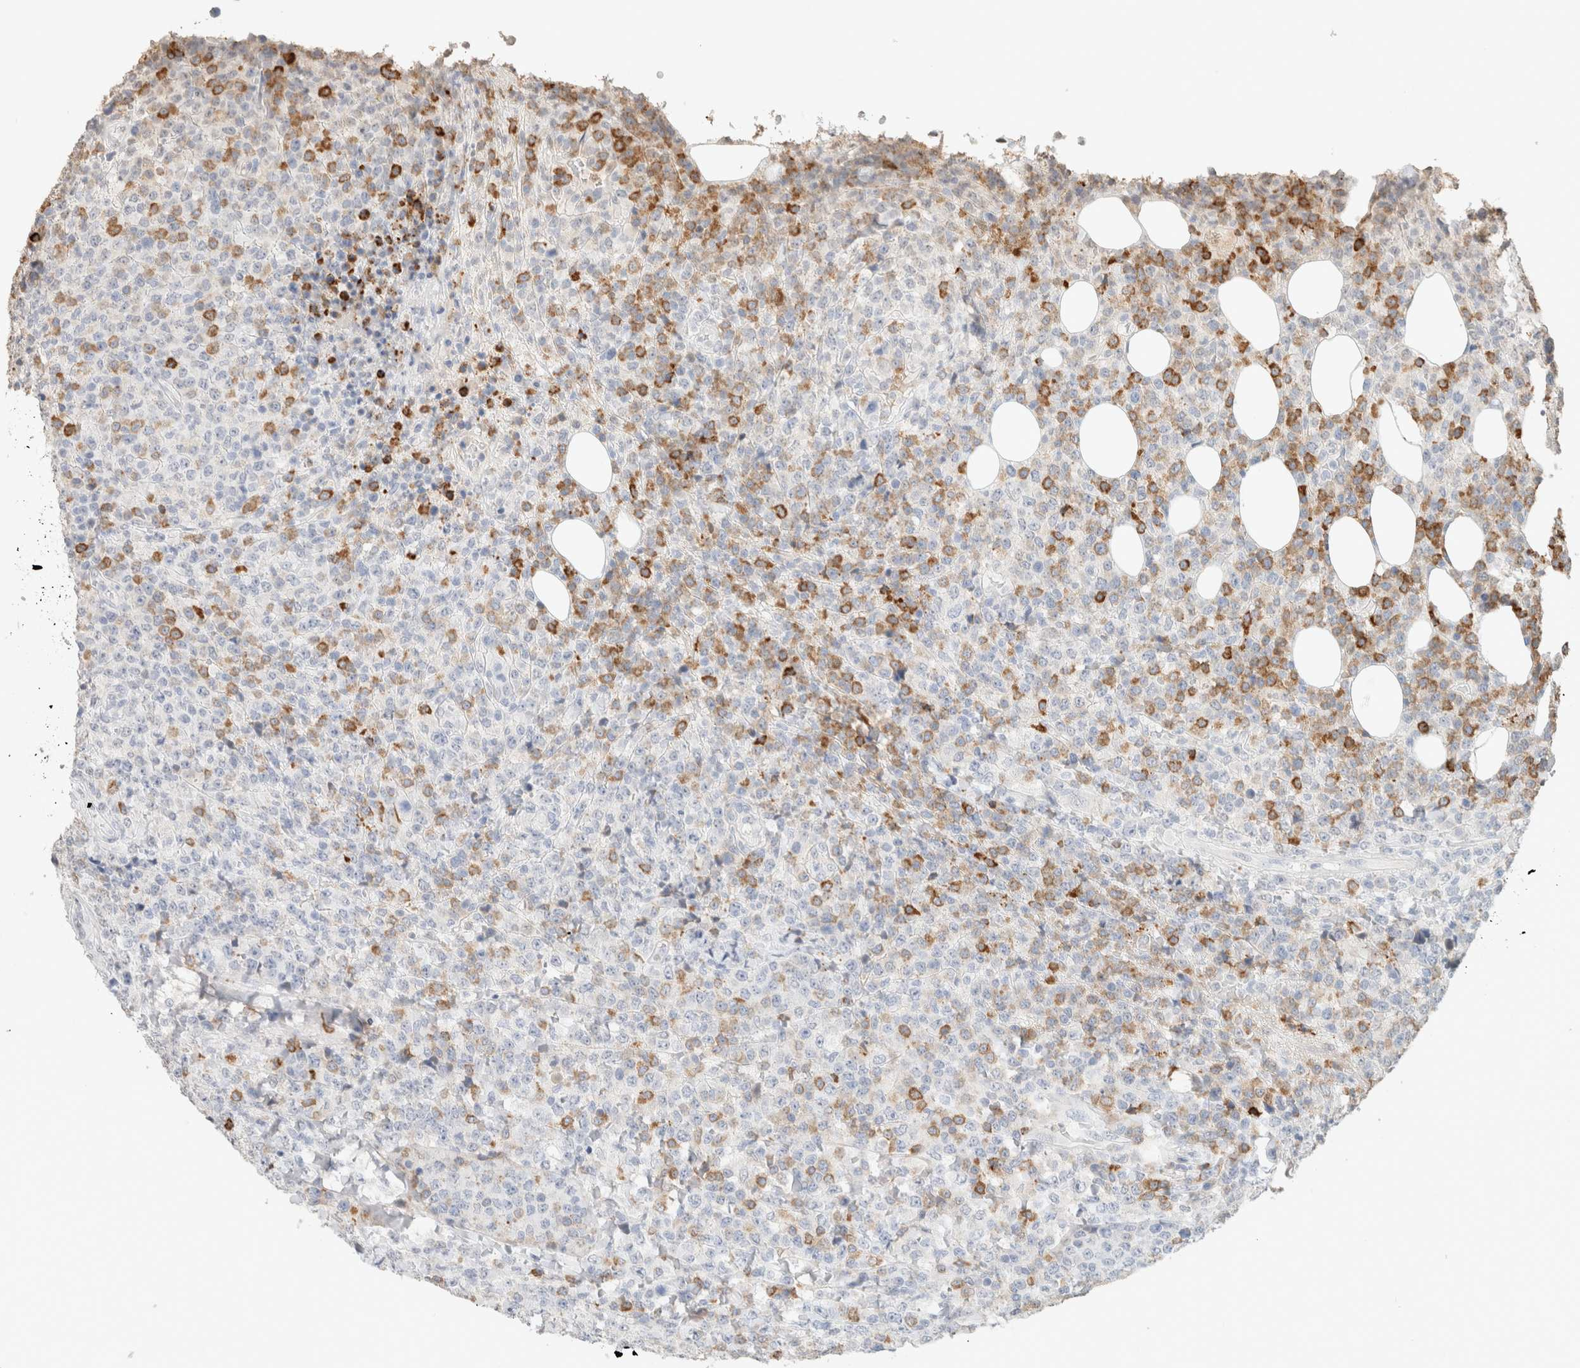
{"staining": {"intensity": "strong", "quantity": "<25%", "location": "cytoplasmic/membranous"}, "tissue": "lymphoma", "cell_type": "Tumor cells", "image_type": "cancer", "snomed": [{"axis": "morphology", "description": "Malignant lymphoma, non-Hodgkin's type, High grade"}, {"axis": "topography", "description": "Lymph node"}], "caption": "Lymphoma tissue exhibits strong cytoplasmic/membranous positivity in approximately <25% of tumor cells The protein of interest is shown in brown color, while the nuclei are stained blue.", "gene": "CD80", "patient": {"sex": "male", "age": 13}}